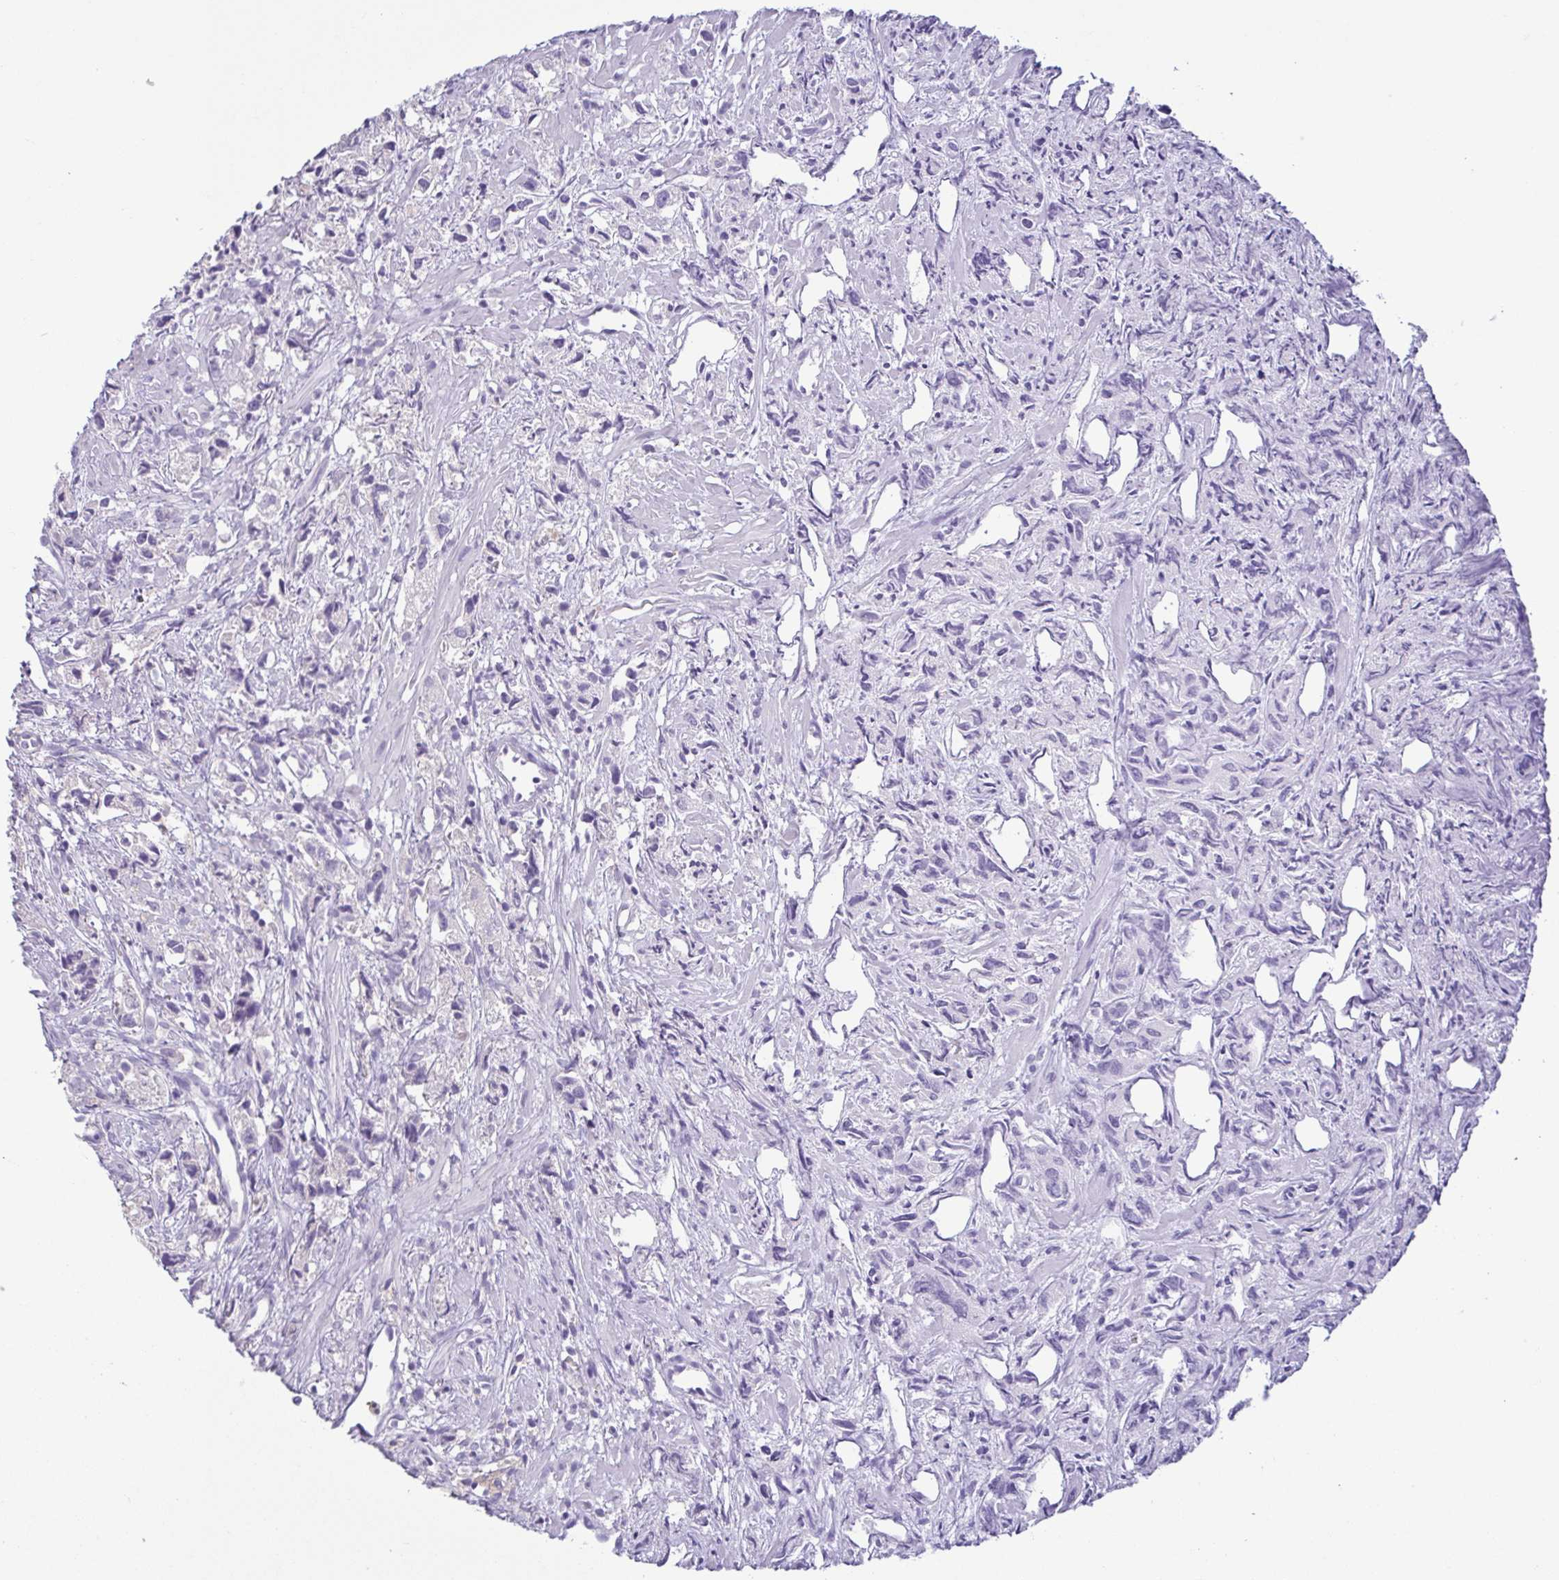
{"staining": {"intensity": "negative", "quantity": "none", "location": "none"}, "tissue": "prostate cancer", "cell_type": "Tumor cells", "image_type": "cancer", "snomed": [{"axis": "morphology", "description": "Adenocarcinoma, High grade"}, {"axis": "topography", "description": "Prostate"}], "caption": "A micrograph of prostate cancer stained for a protein exhibits no brown staining in tumor cells.", "gene": "ATP6V1G2", "patient": {"sex": "male", "age": 58}}